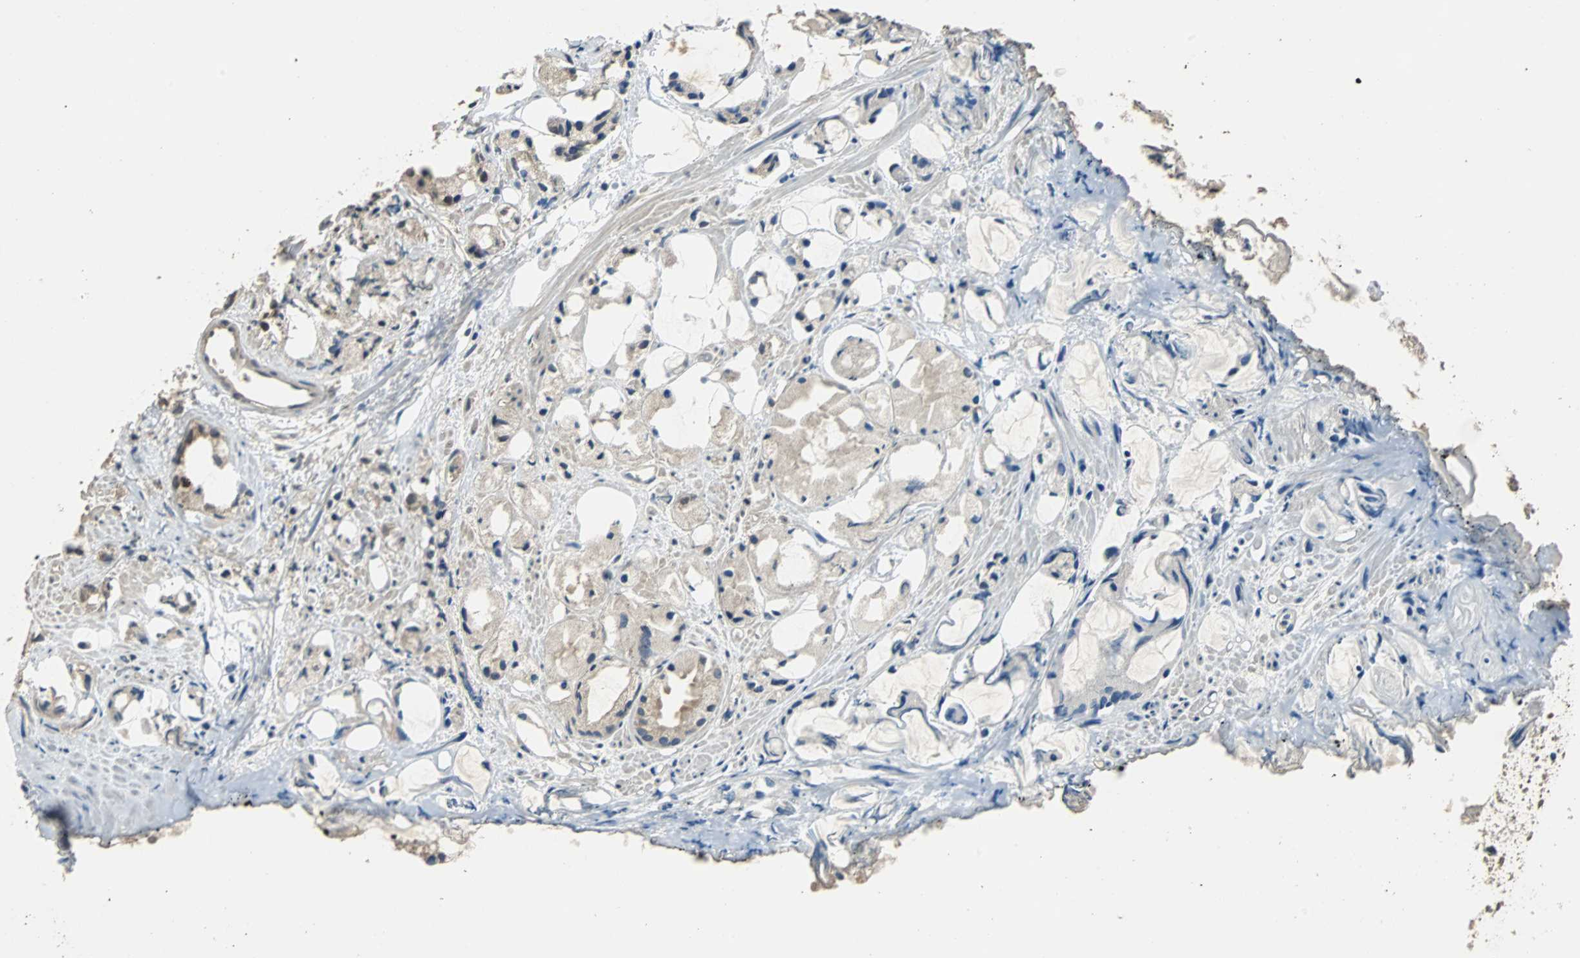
{"staining": {"intensity": "weak", "quantity": "25%-75%", "location": "cytoplasmic/membranous"}, "tissue": "prostate cancer", "cell_type": "Tumor cells", "image_type": "cancer", "snomed": [{"axis": "morphology", "description": "Adenocarcinoma, High grade"}, {"axis": "topography", "description": "Prostate"}], "caption": "Prostate cancer (high-grade adenocarcinoma) tissue exhibits weak cytoplasmic/membranous staining in about 25%-75% of tumor cells, visualized by immunohistochemistry.", "gene": "ABHD2", "patient": {"sex": "male", "age": 85}}